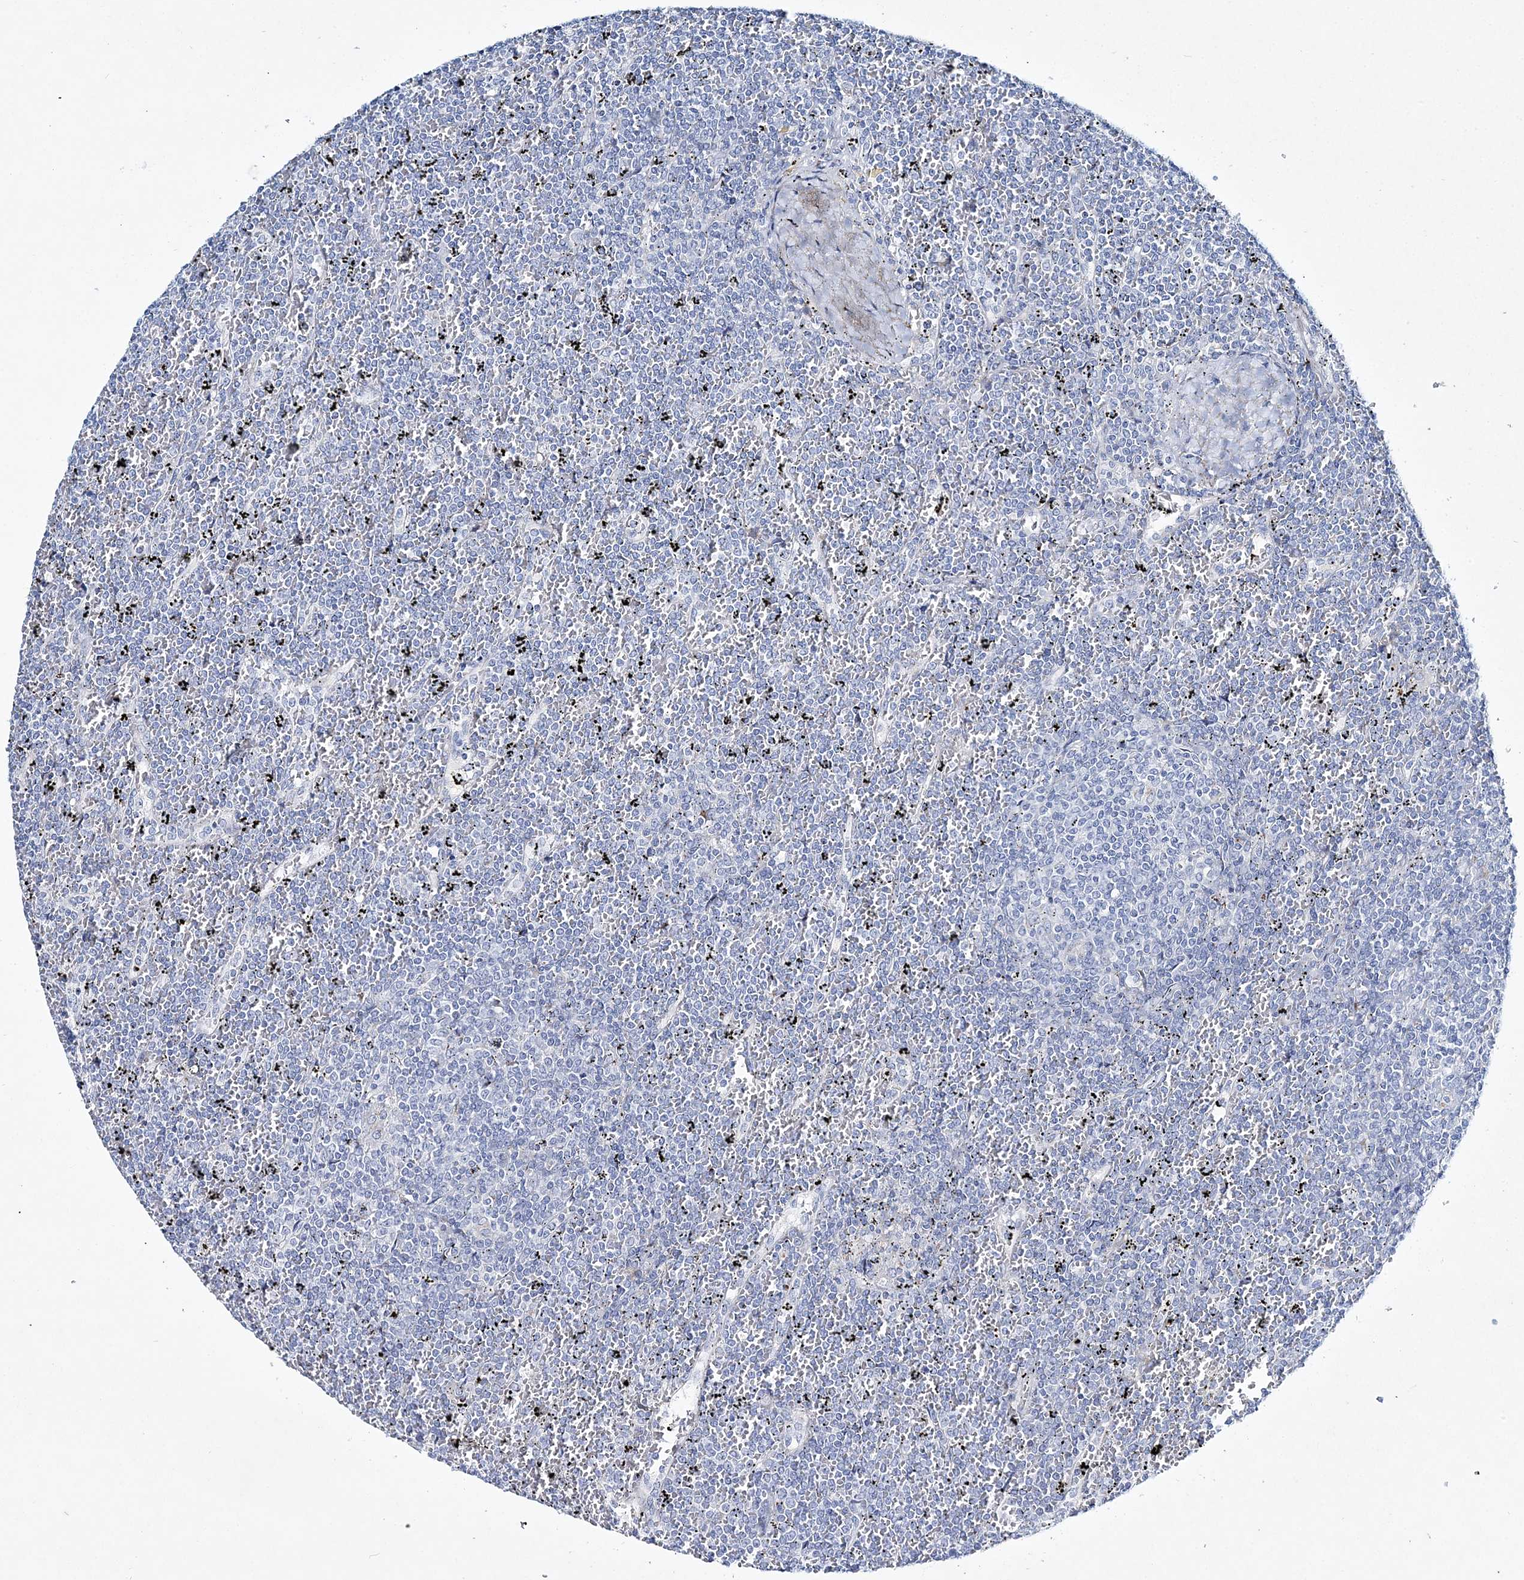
{"staining": {"intensity": "negative", "quantity": "none", "location": "none"}, "tissue": "lymphoma", "cell_type": "Tumor cells", "image_type": "cancer", "snomed": [{"axis": "morphology", "description": "Malignant lymphoma, non-Hodgkin's type, Low grade"}, {"axis": "topography", "description": "Spleen"}], "caption": "This is an immunohistochemistry micrograph of human lymphoma. There is no expression in tumor cells.", "gene": "ADGRL1", "patient": {"sex": "female", "age": 19}}